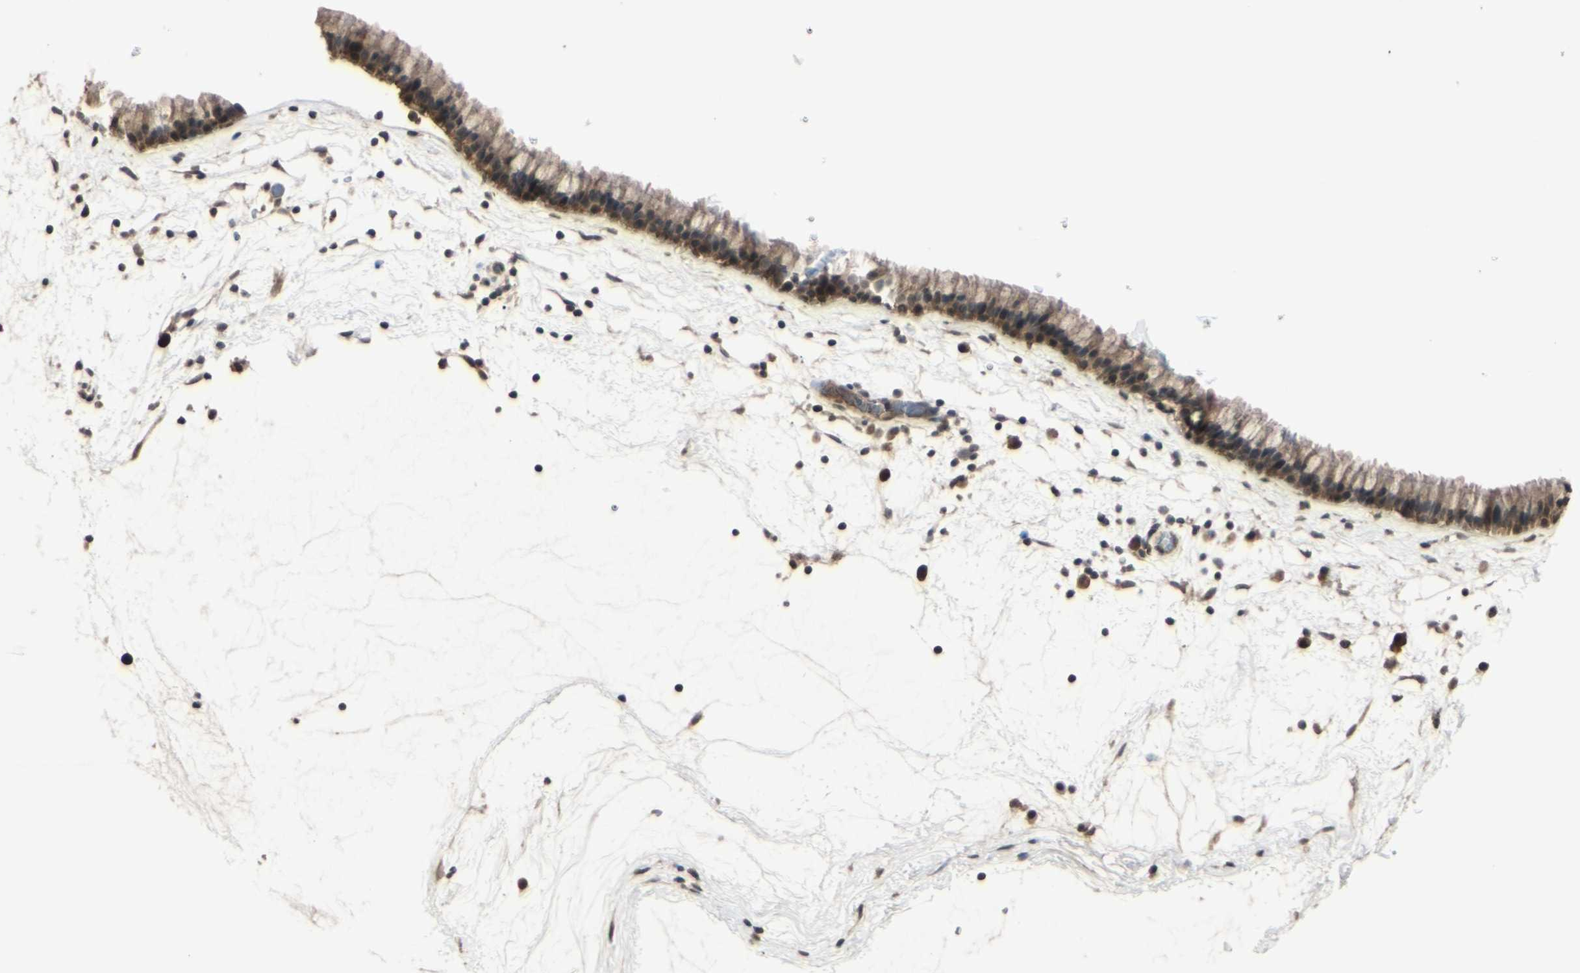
{"staining": {"intensity": "moderate", "quantity": ">75%", "location": "cytoplasmic/membranous,nuclear"}, "tissue": "nasopharynx", "cell_type": "Respiratory epithelial cells", "image_type": "normal", "snomed": [{"axis": "morphology", "description": "Normal tissue, NOS"}, {"axis": "morphology", "description": "Inflammation, NOS"}, {"axis": "topography", "description": "Nasopharynx"}], "caption": "Human nasopharynx stained with a brown dye demonstrates moderate cytoplasmic/membranous,nuclear positive expression in about >75% of respiratory epithelial cells.", "gene": "BLNK", "patient": {"sex": "male", "age": 48}}